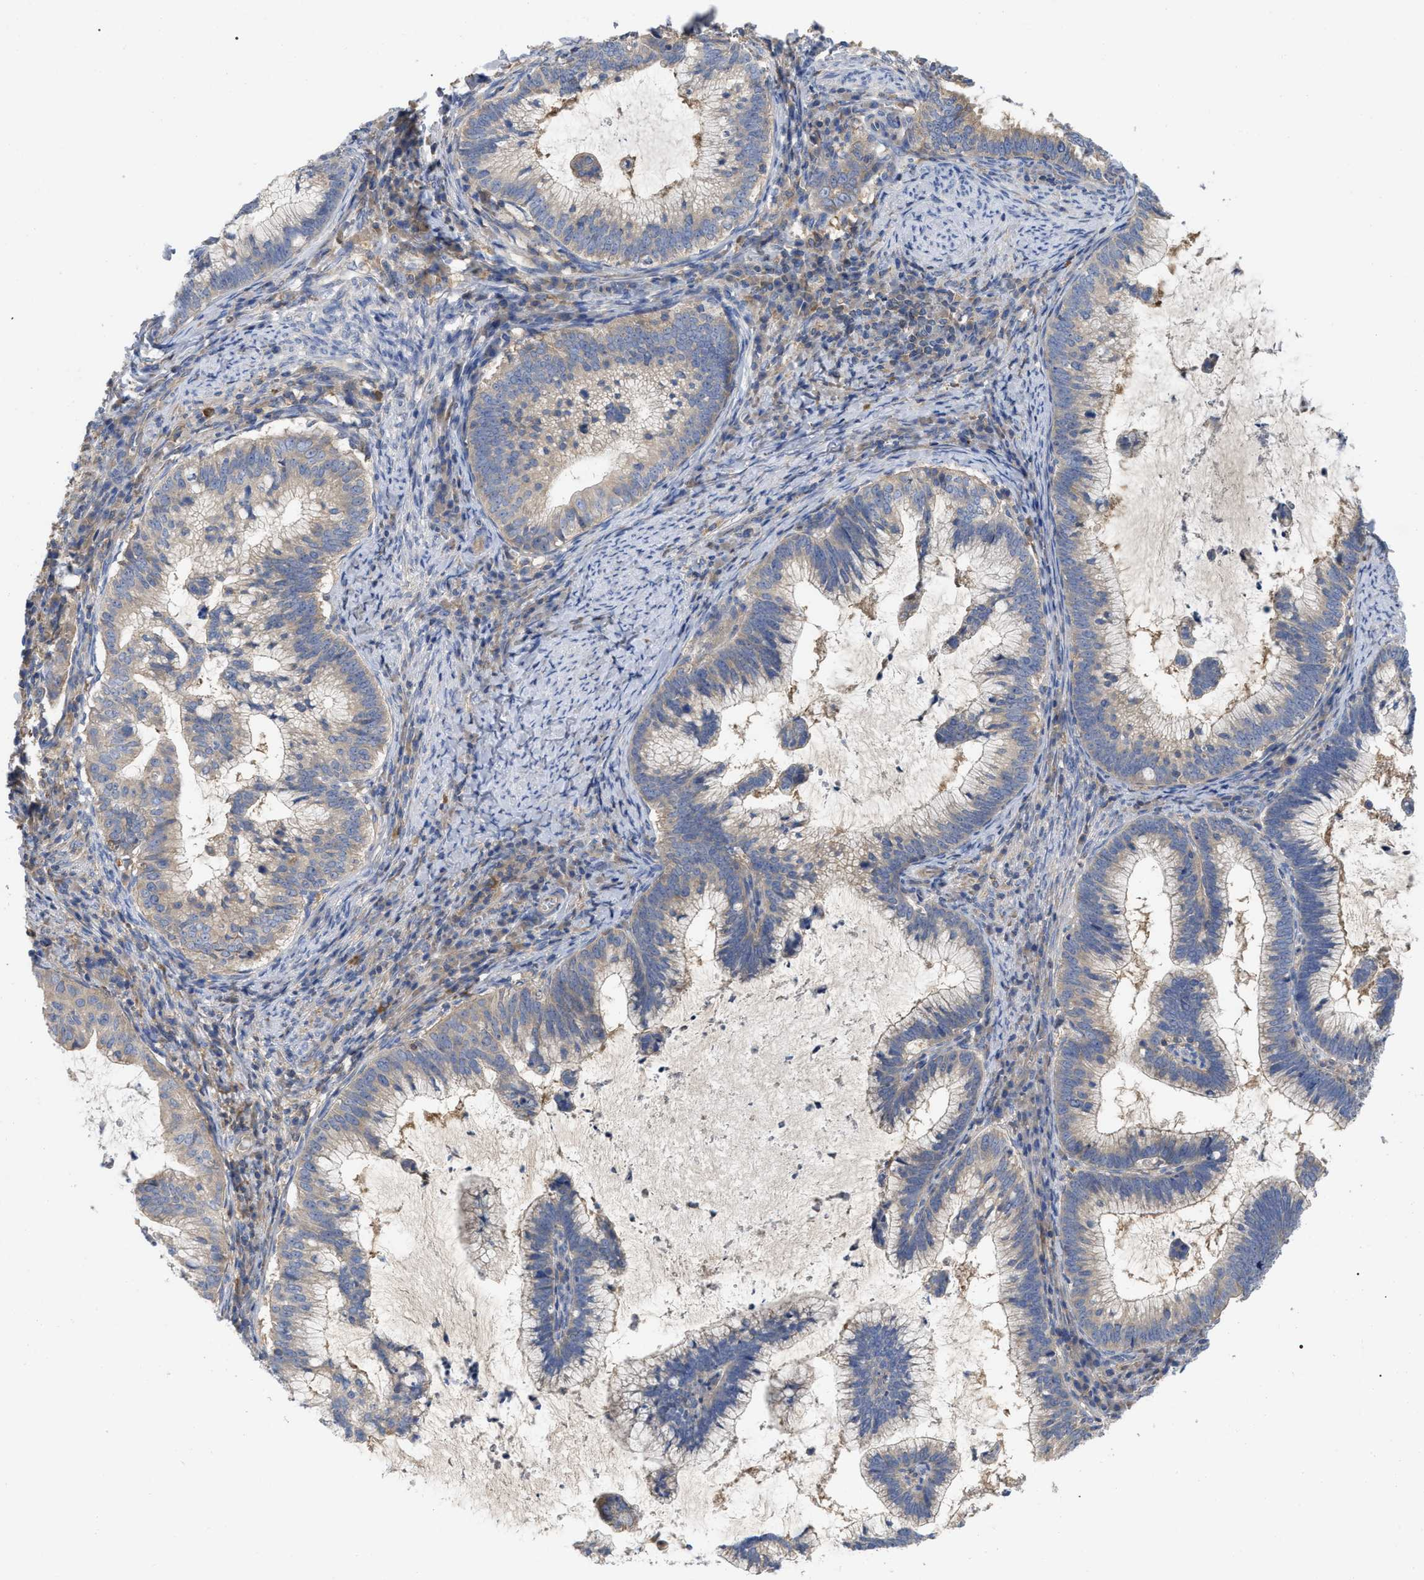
{"staining": {"intensity": "negative", "quantity": "none", "location": "none"}, "tissue": "cervical cancer", "cell_type": "Tumor cells", "image_type": "cancer", "snomed": [{"axis": "morphology", "description": "Adenocarcinoma, NOS"}, {"axis": "topography", "description": "Cervix"}], "caption": "IHC of cervical cancer (adenocarcinoma) exhibits no expression in tumor cells.", "gene": "RAP1GDS1", "patient": {"sex": "female", "age": 36}}